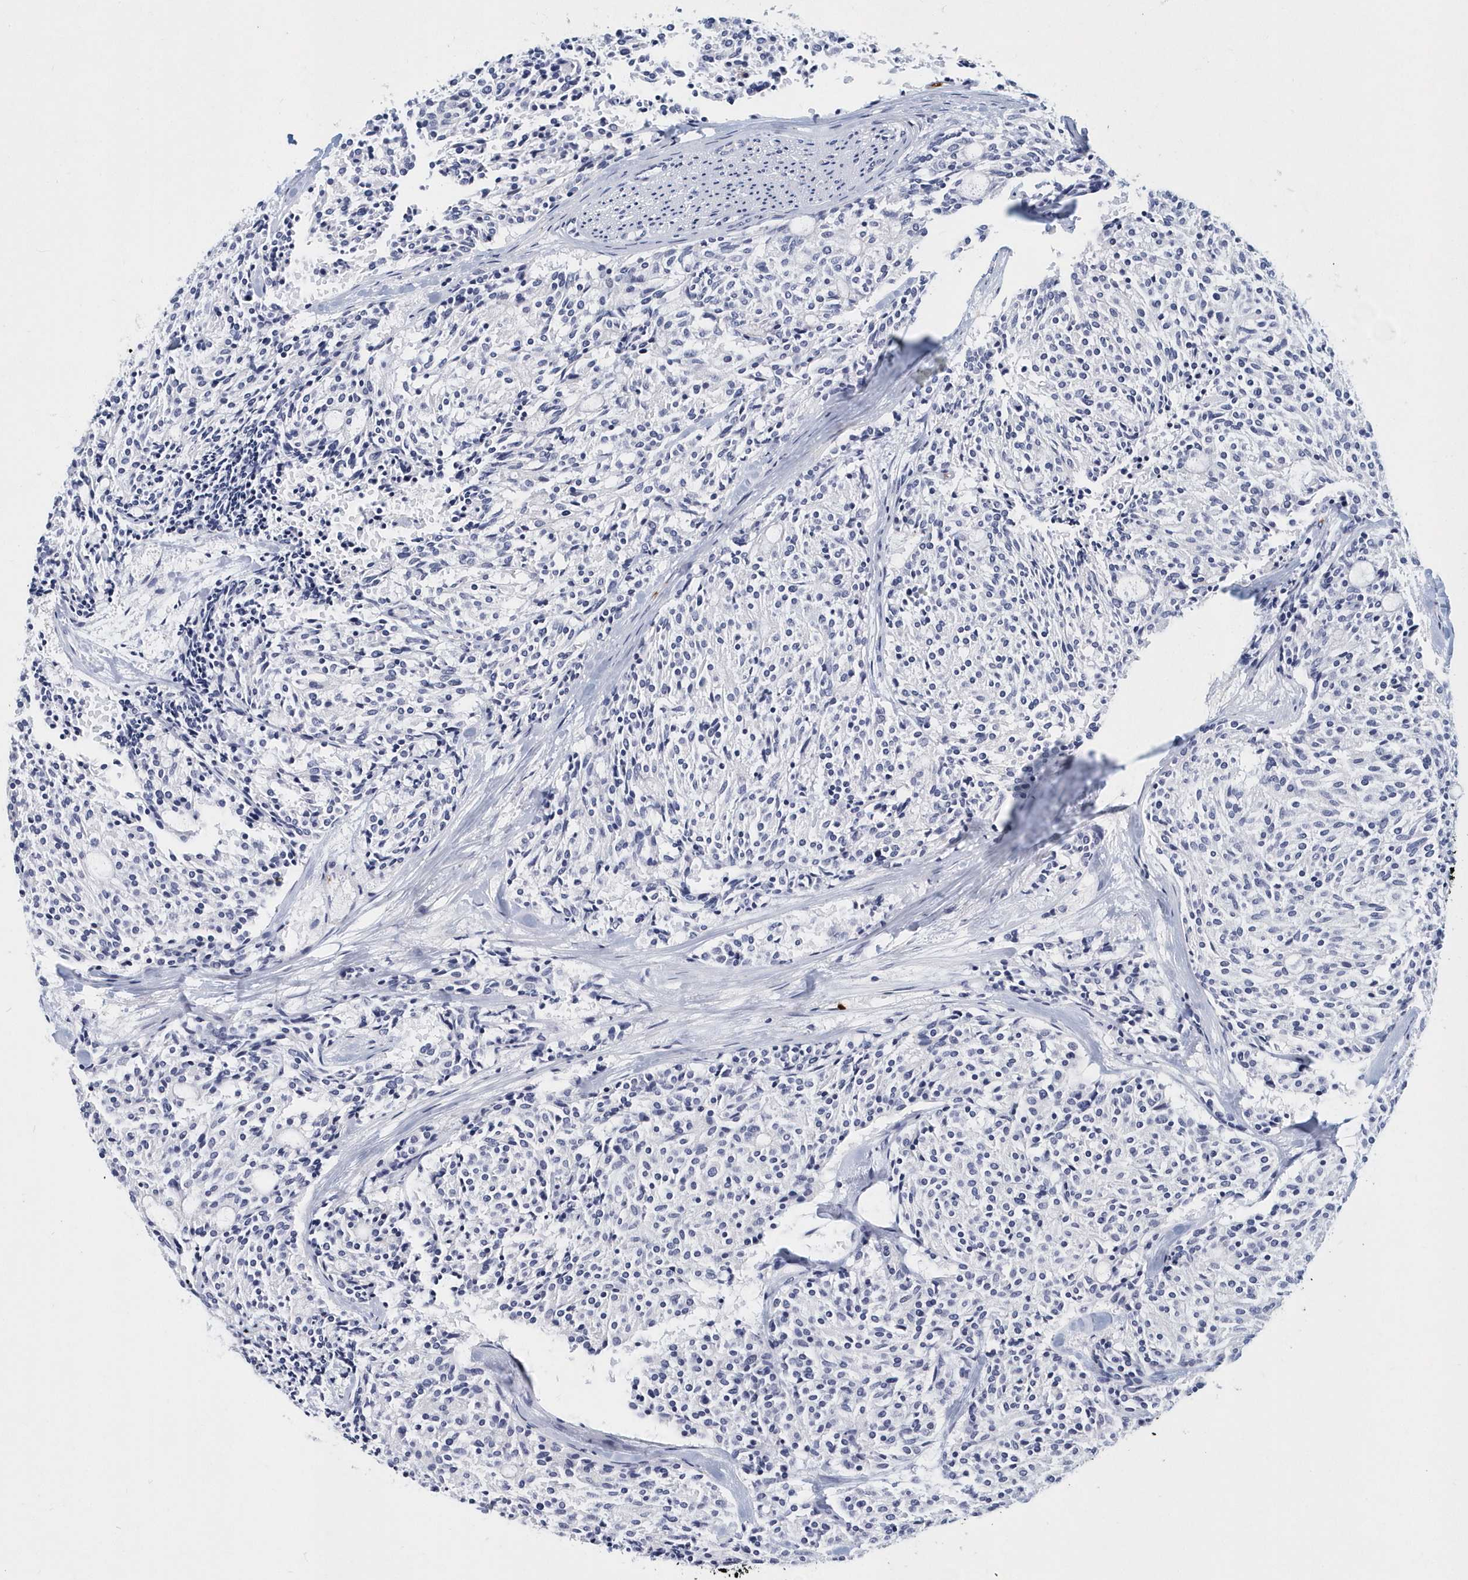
{"staining": {"intensity": "negative", "quantity": "none", "location": "none"}, "tissue": "carcinoid", "cell_type": "Tumor cells", "image_type": "cancer", "snomed": [{"axis": "morphology", "description": "Carcinoid, malignant, NOS"}, {"axis": "topography", "description": "Pancreas"}], "caption": "Image shows no protein positivity in tumor cells of carcinoid tissue. Brightfield microscopy of immunohistochemistry stained with DAB (brown) and hematoxylin (blue), captured at high magnification.", "gene": "ITGA2B", "patient": {"sex": "female", "age": 54}}